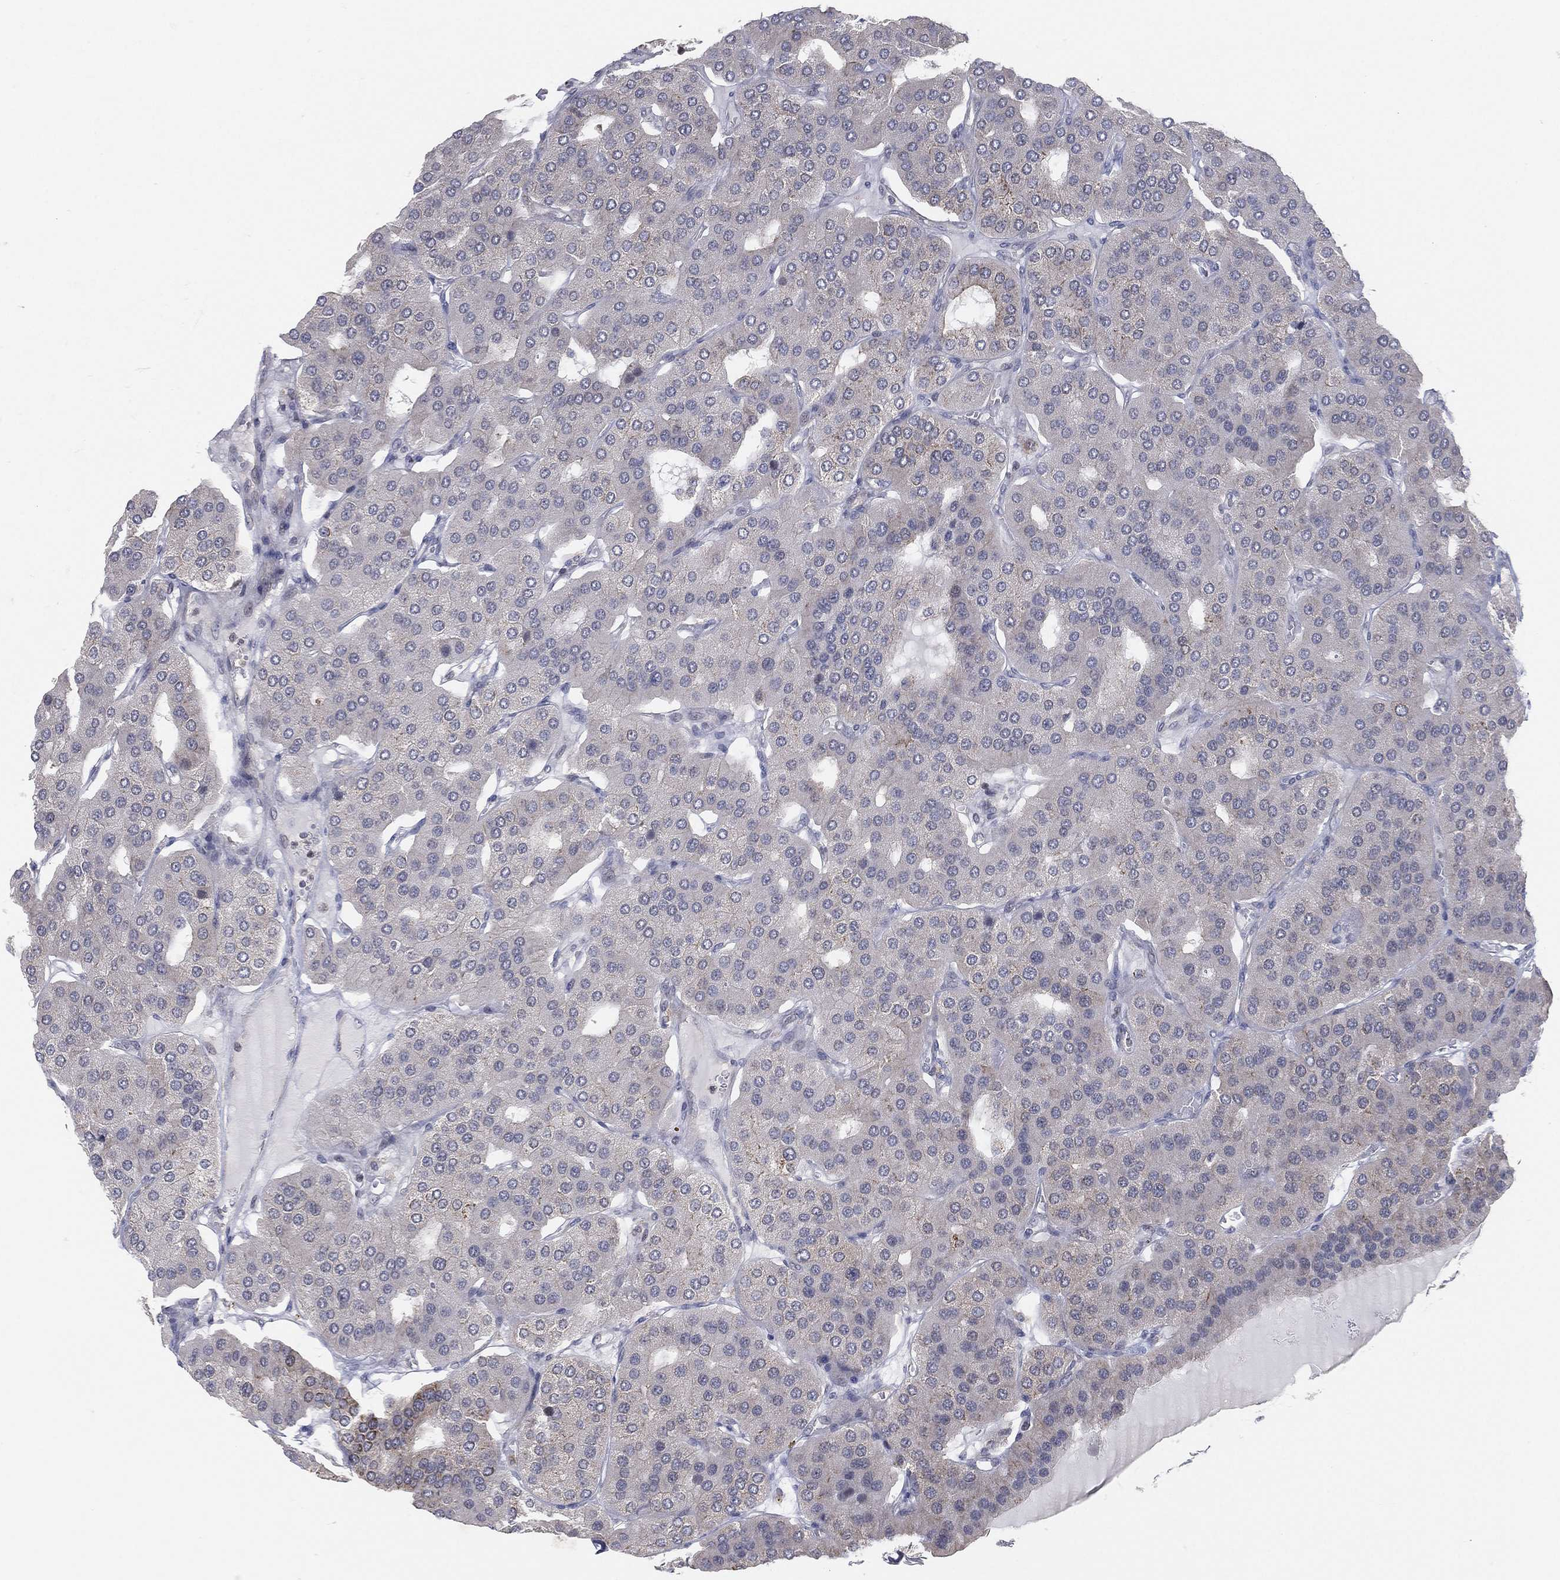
{"staining": {"intensity": "negative", "quantity": "none", "location": "none"}, "tissue": "parathyroid gland", "cell_type": "Glandular cells", "image_type": "normal", "snomed": [{"axis": "morphology", "description": "Normal tissue, NOS"}, {"axis": "morphology", "description": "Adenoma, NOS"}, {"axis": "topography", "description": "Parathyroid gland"}], "caption": "IHC of unremarkable parathyroid gland demonstrates no staining in glandular cells. (DAB immunohistochemistry, high magnification).", "gene": "TMTC4", "patient": {"sex": "female", "age": 86}}